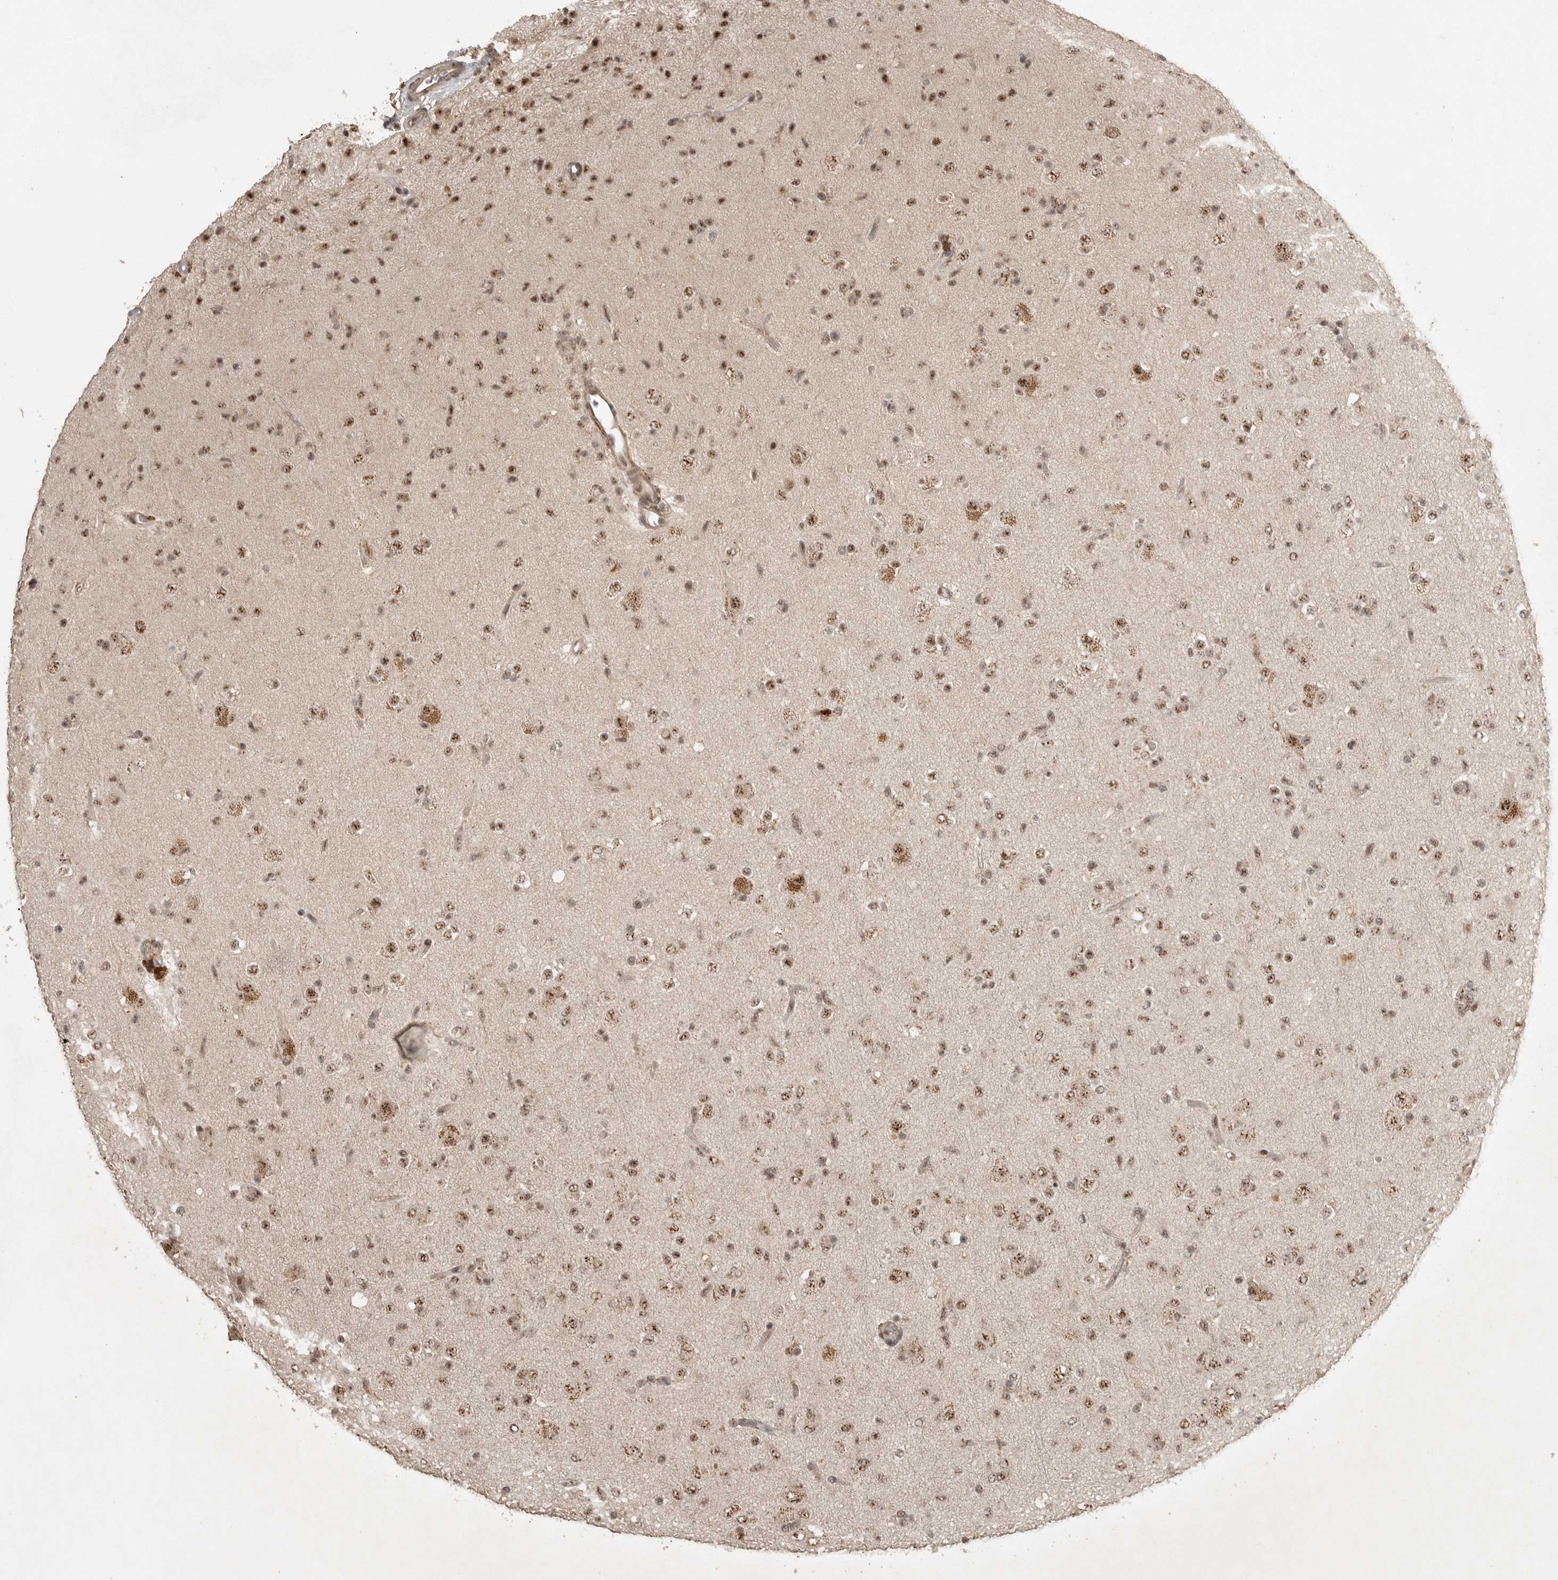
{"staining": {"intensity": "moderate", "quantity": ">75%", "location": "nuclear"}, "tissue": "glioma", "cell_type": "Tumor cells", "image_type": "cancer", "snomed": [{"axis": "morphology", "description": "Glioma, malignant, Low grade"}, {"axis": "topography", "description": "Brain"}], "caption": "Brown immunohistochemical staining in human glioma shows moderate nuclear staining in about >75% of tumor cells.", "gene": "POMP", "patient": {"sex": "male", "age": 65}}